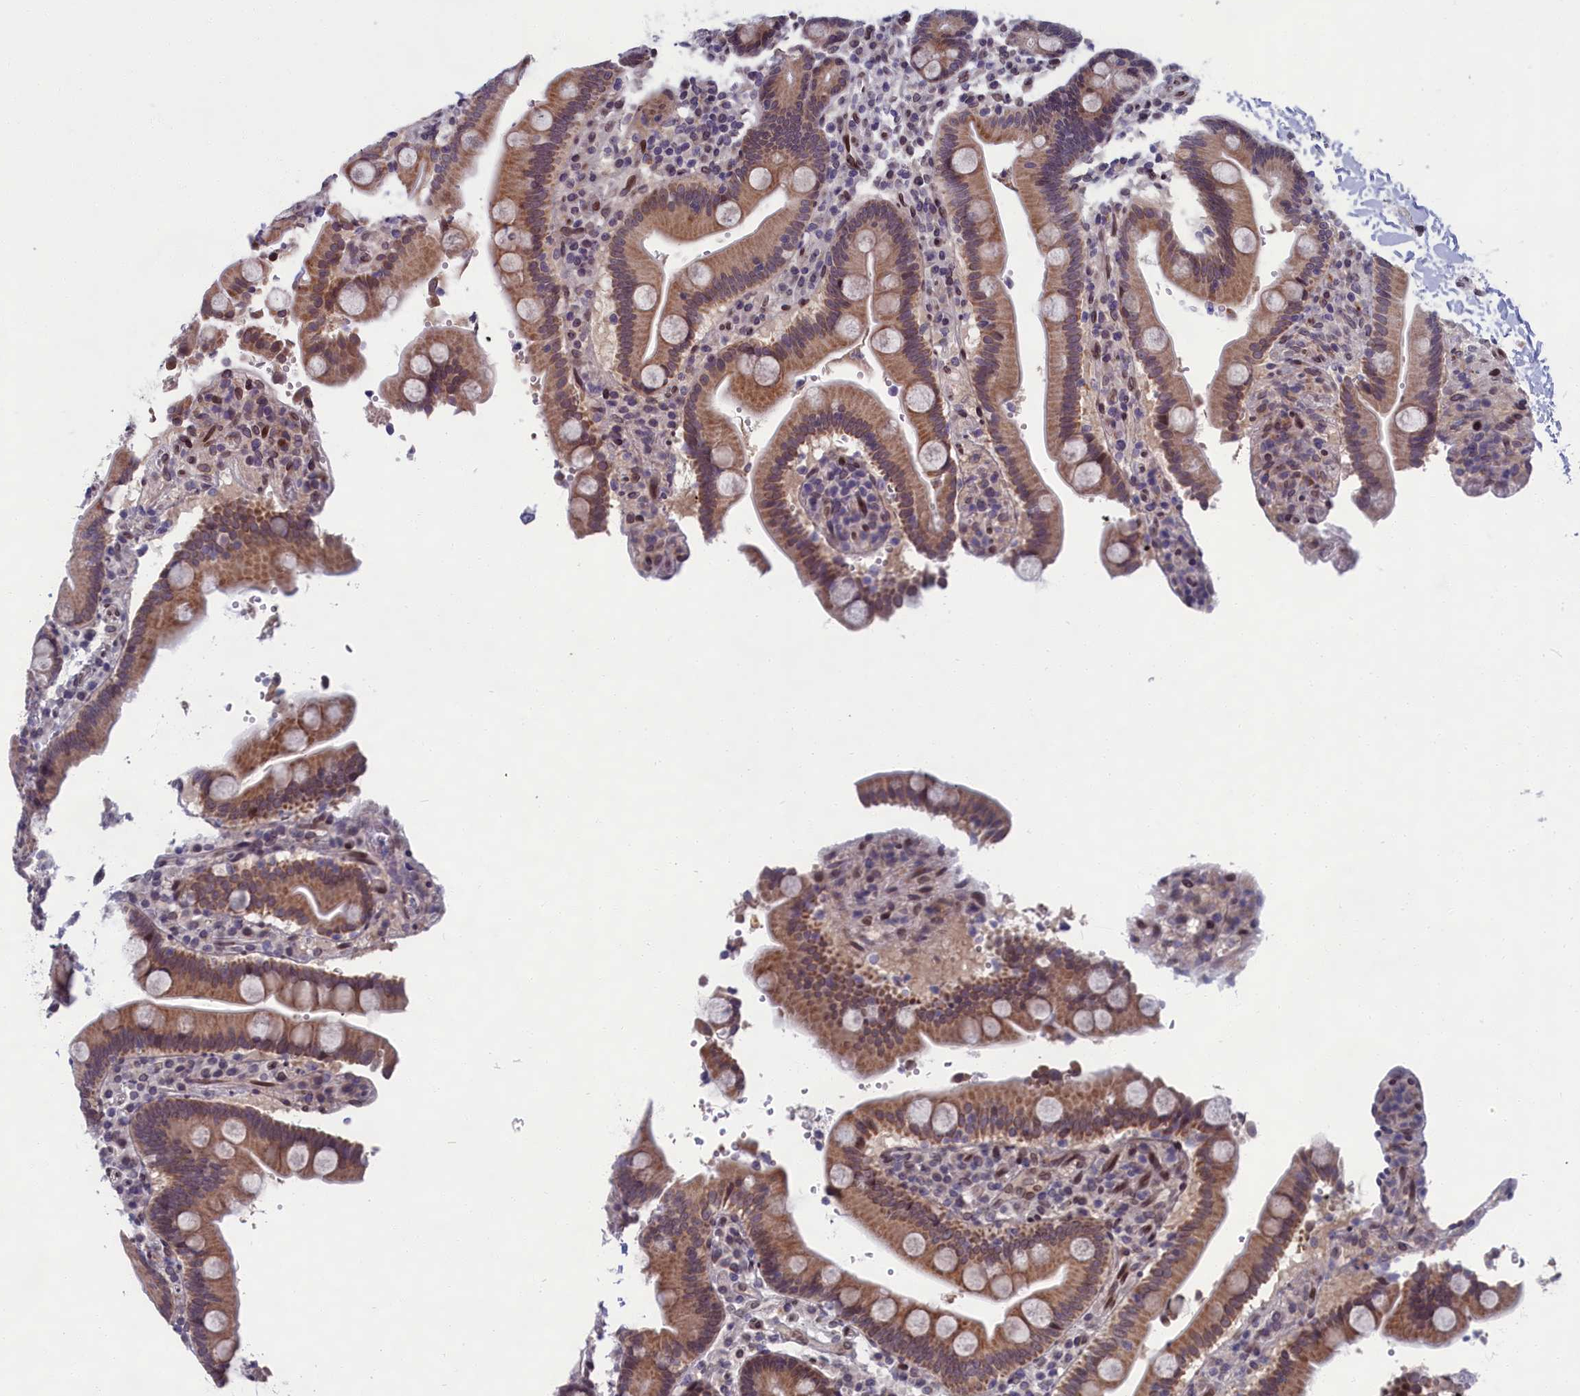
{"staining": {"intensity": "strong", "quantity": ">75%", "location": "cytoplasmic/membranous,nuclear"}, "tissue": "duodenum", "cell_type": "Glandular cells", "image_type": "normal", "snomed": [{"axis": "morphology", "description": "Normal tissue, NOS"}, {"axis": "topography", "description": "Small intestine, NOS"}], "caption": "Unremarkable duodenum demonstrates strong cytoplasmic/membranous,nuclear positivity in about >75% of glandular cells, visualized by immunohistochemistry.", "gene": "GPSM1", "patient": {"sex": "female", "age": 71}}